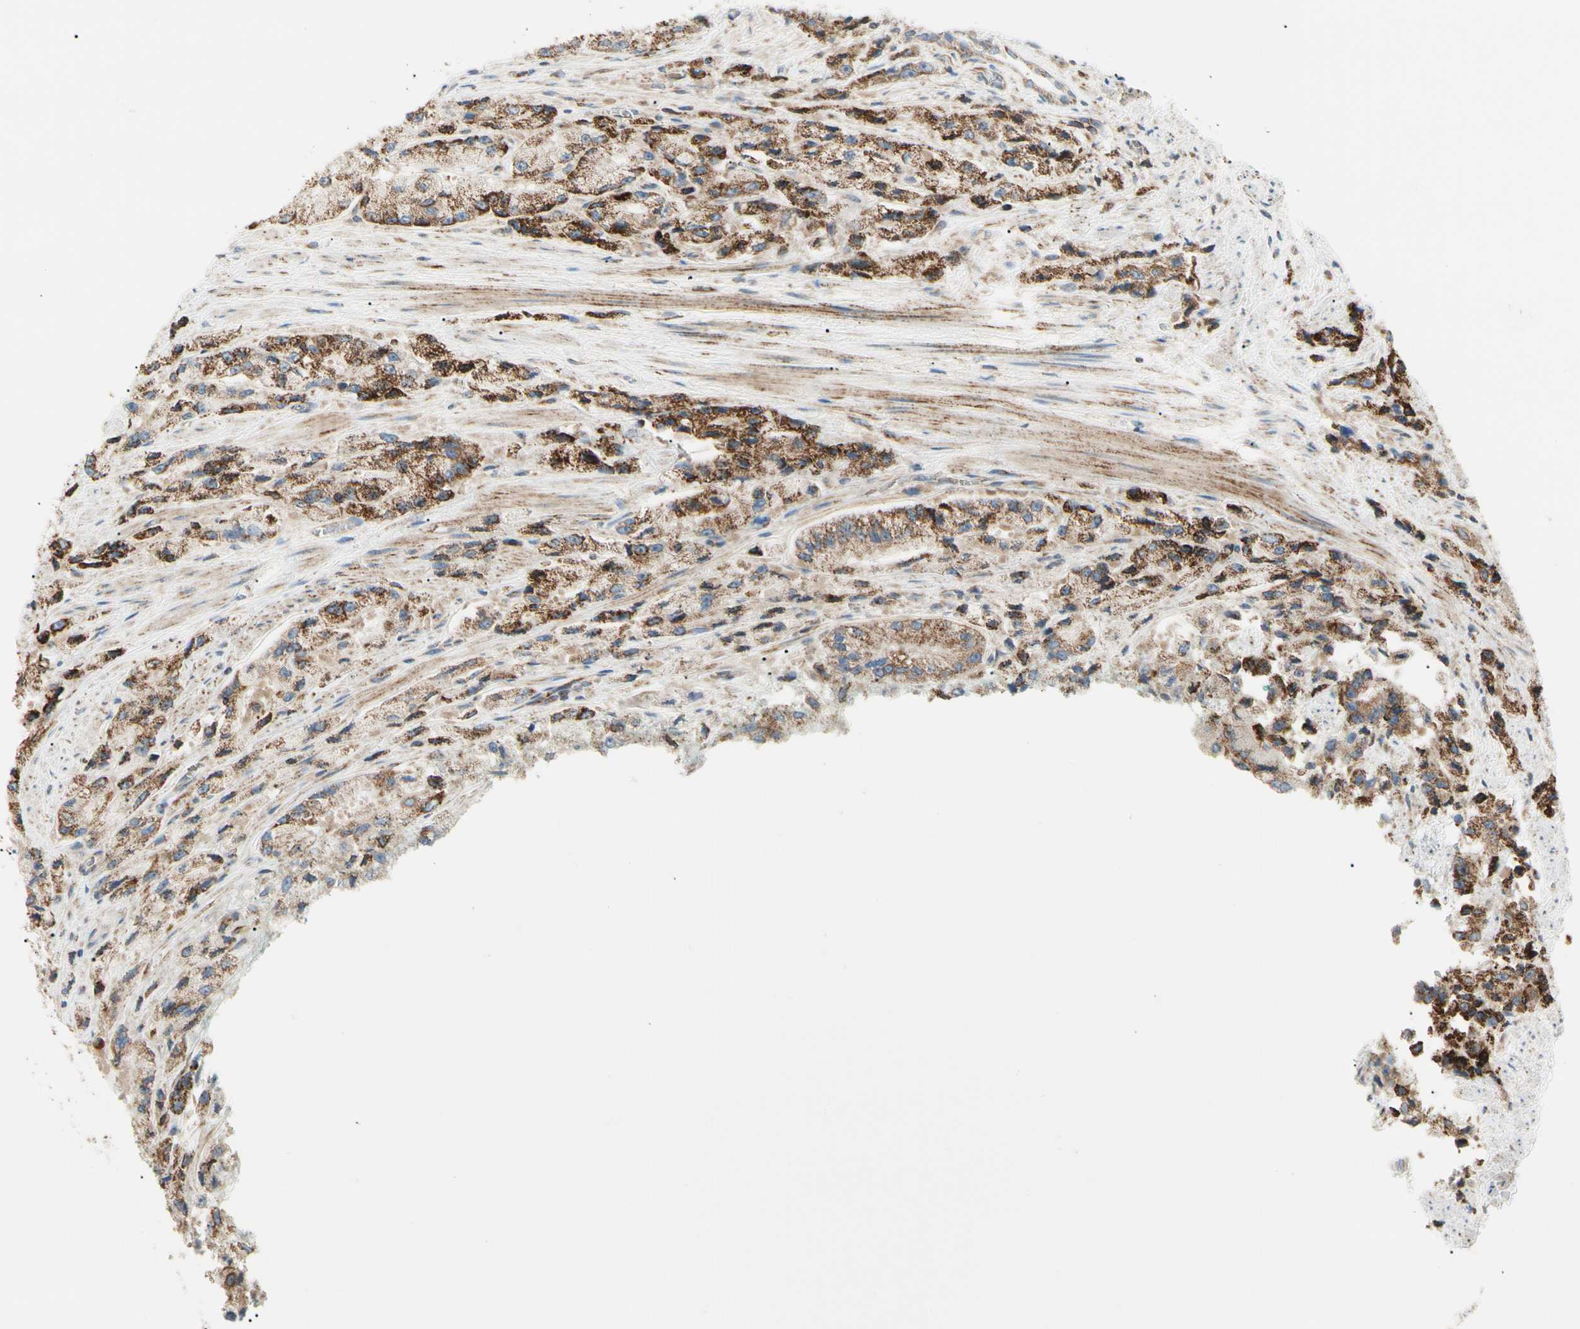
{"staining": {"intensity": "moderate", "quantity": ">75%", "location": "cytoplasmic/membranous"}, "tissue": "prostate cancer", "cell_type": "Tumor cells", "image_type": "cancer", "snomed": [{"axis": "morphology", "description": "Adenocarcinoma, High grade"}, {"axis": "topography", "description": "Prostate"}], "caption": "A high-resolution photomicrograph shows immunohistochemistry staining of high-grade adenocarcinoma (prostate), which exhibits moderate cytoplasmic/membranous expression in about >75% of tumor cells.", "gene": "TBC1D10A", "patient": {"sex": "male", "age": 58}}